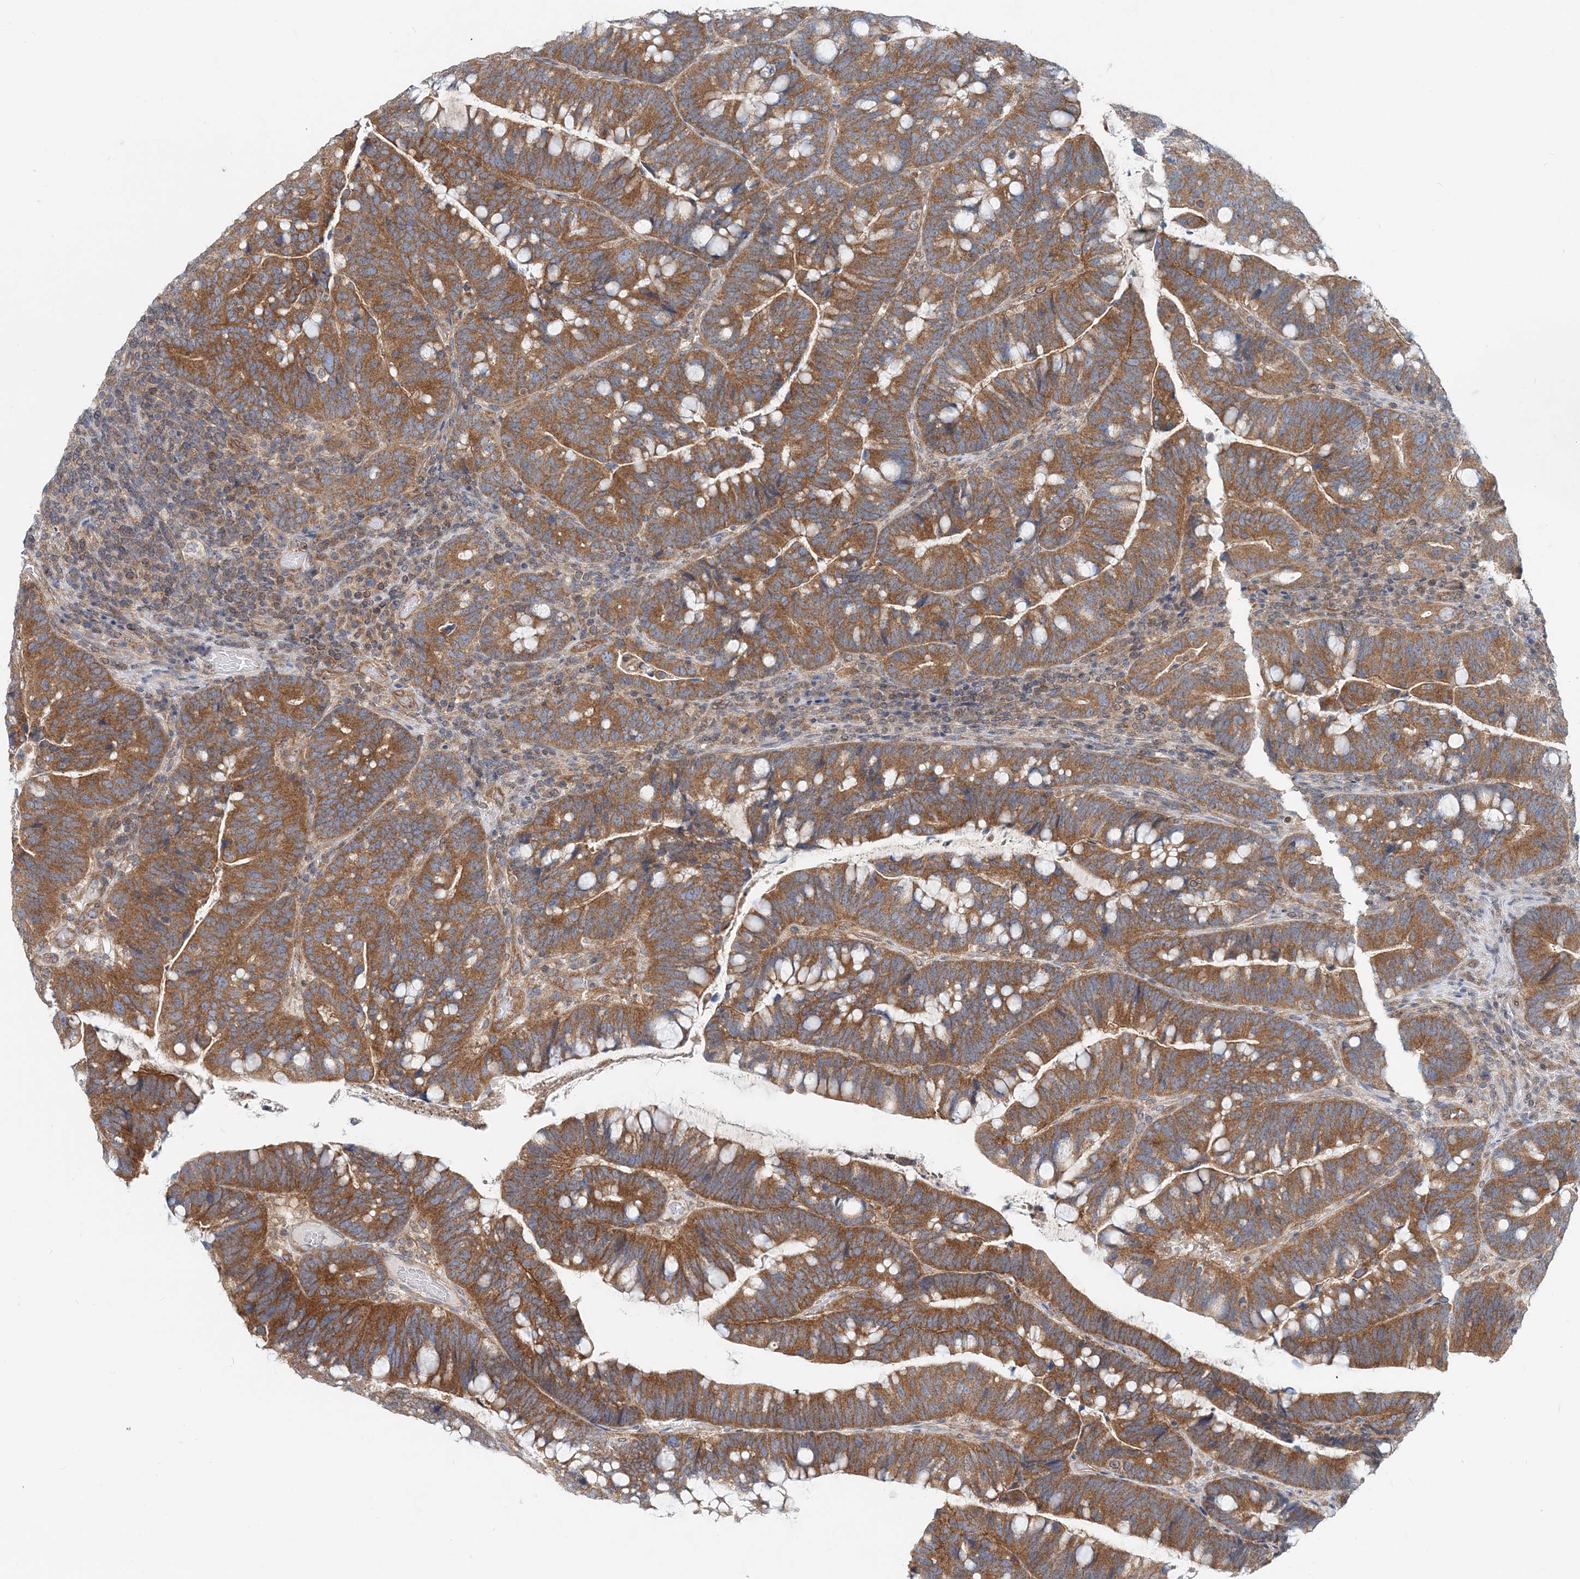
{"staining": {"intensity": "moderate", "quantity": ">75%", "location": "cytoplasmic/membranous"}, "tissue": "colorectal cancer", "cell_type": "Tumor cells", "image_type": "cancer", "snomed": [{"axis": "morphology", "description": "Adenocarcinoma, NOS"}, {"axis": "topography", "description": "Colon"}], "caption": "Moderate cytoplasmic/membranous positivity for a protein is present in approximately >75% of tumor cells of colorectal adenocarcinoma using immunohistochemistry (IHC).", "gene": "MOB4", "patient": {"sex": "female", "age": 66}}